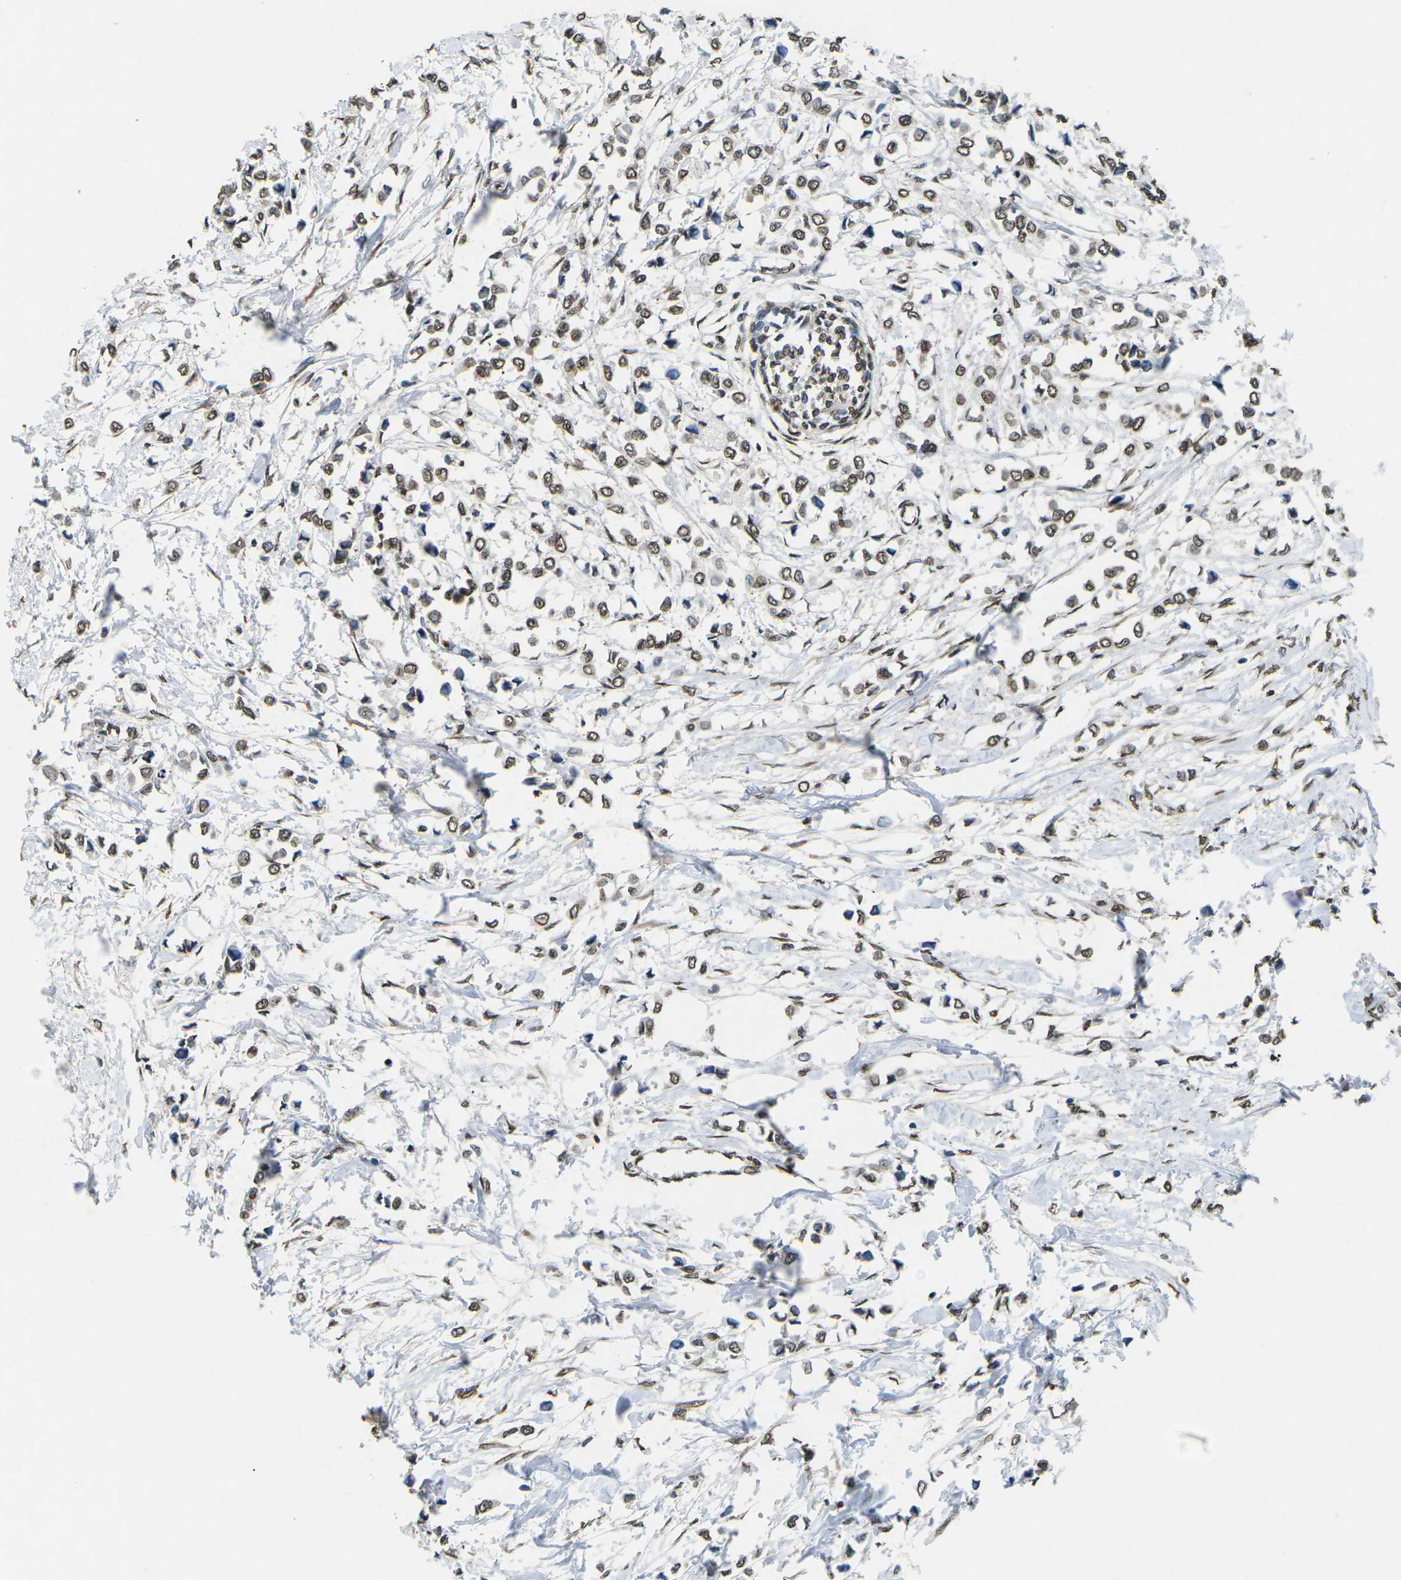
{"staining": {"intensity": "moderate", "quantity": ">75%", "location": "nuclear"}, "tissue": "breast cancer", "cell_type": "Tumor cells", "image_type": "cancer", "snomed": [{"axis": "morphology", "description": "Lobular carcinoma"}, {"axis": "topography", "description": "Breast"}], "caption": "About >75% of tumor cells in human breast cancer (lobular carcinoma) reveal moderate nuclear protein expression as visualized by brown immunohistochemical staining.", "gene": "SCNN1B", "patient": {"sex": "female", "age": 51}}